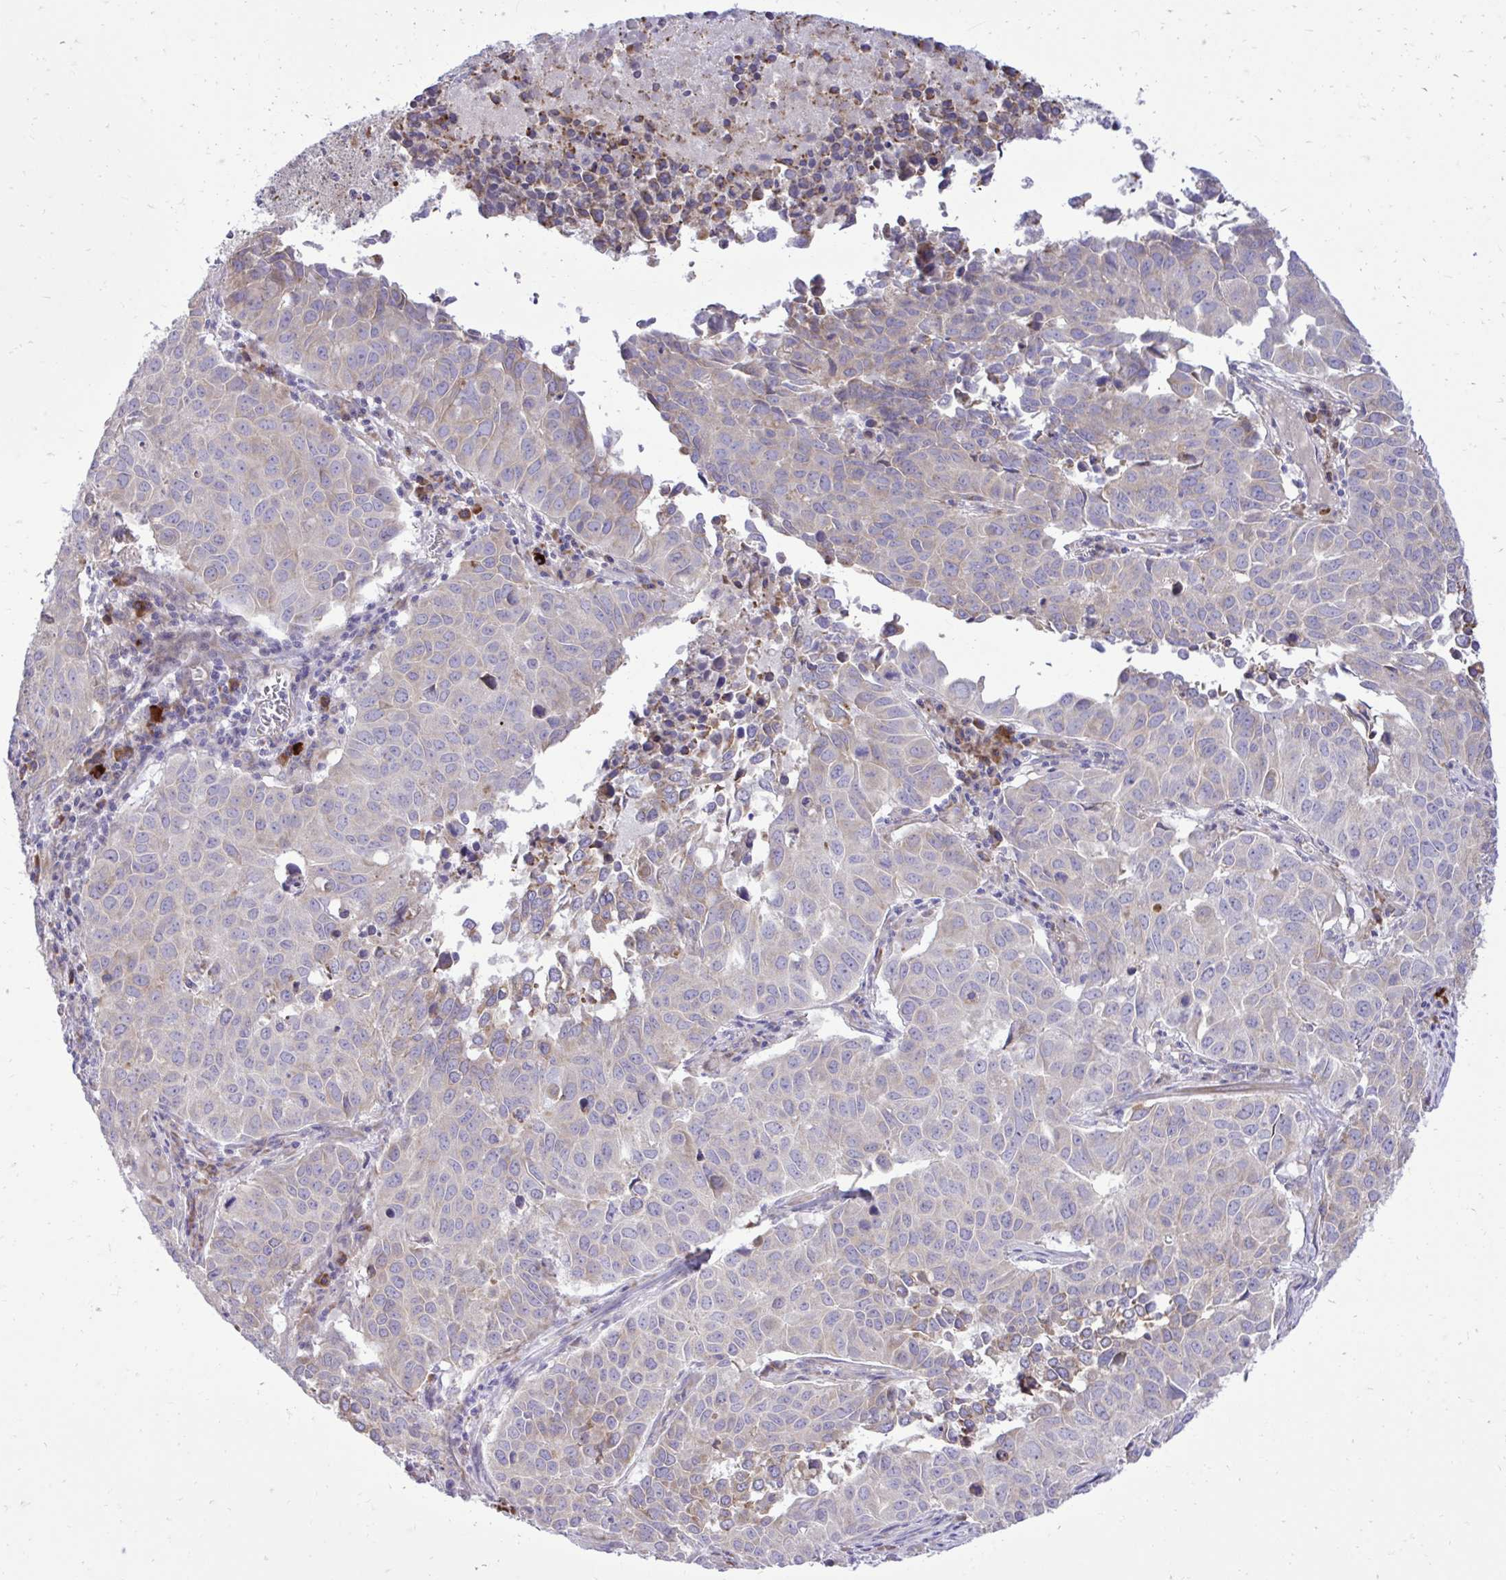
{"staining": {"intensity": "weak", "quantity": "<25%", "location": "cytoplasmic/membranous"}, "tissue": "lung cancer", "cell_type": "Tumor cells", "image_type": "cancer", "snomed": [{"axis": "morphology", "description": "Adenocarcinoma, NOS"}, {"axis": "topography", "description": "Lung"}], "caption": "This is a image of immunohistochemistry (IHC) staining of adenocarcinoma (lung), which shows no expression in tumor cells.", "gene": "METTL9", "patient": {"sex": "female", "age": 50}}